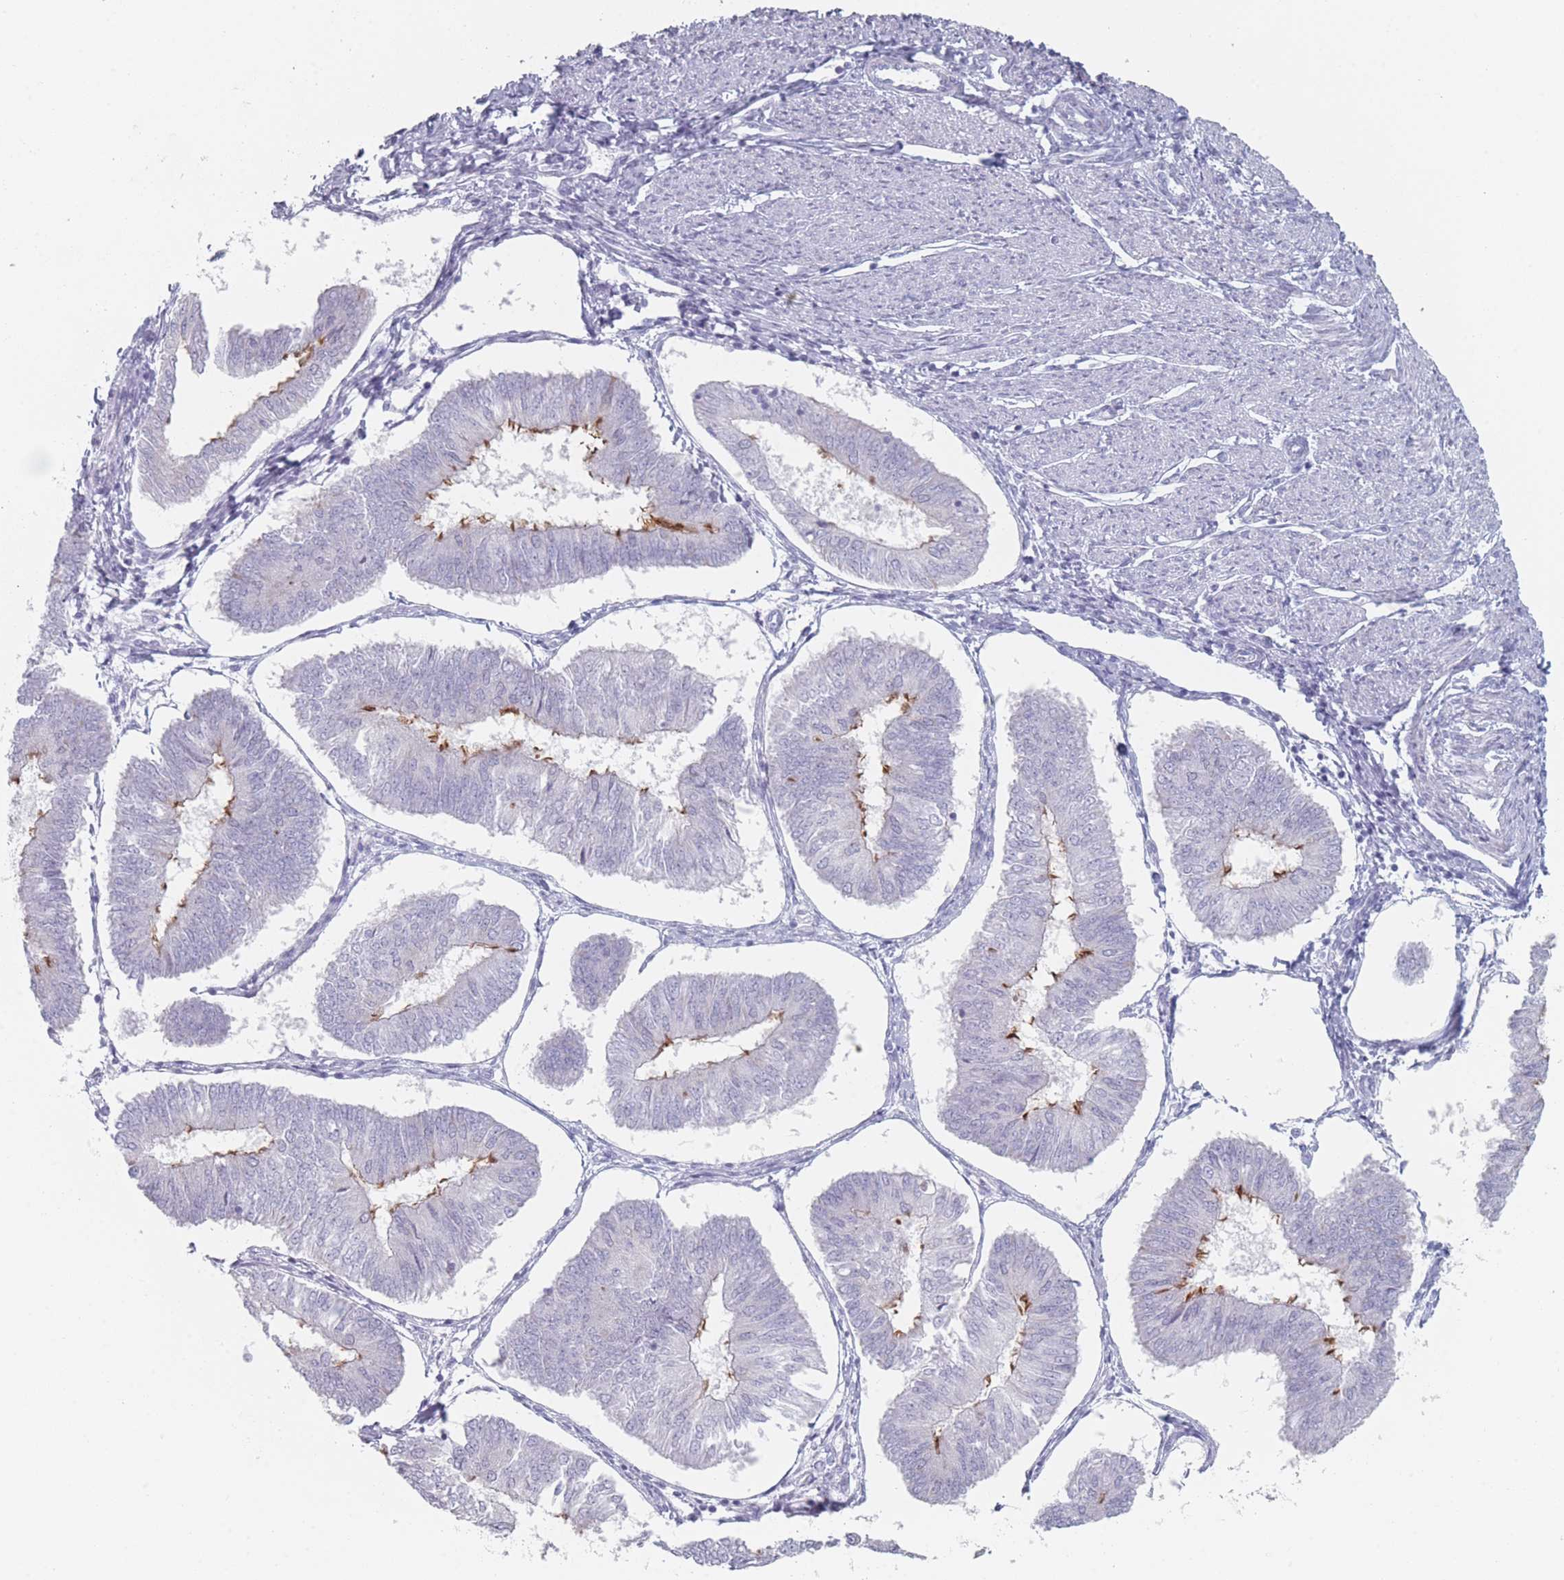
{"staining": {"intensity": "moderate", "quantity": "<25%", "location": "cytoplasmic/membranous"}, "tissue": "endometrial cancer", "cell_type": "Tumor cells", "image_type": "cancer", "snomed": [{"axis": "morphology", "description": "Adenocarcinoma, NOS"}, {"axis": "topography", "description": "Endometrium"}], "caption": "Immunohistochemical staining of human endometrial cancer (adenocarcinoma) demonstrates moderate cytoplasmic/membranous protein staining in approximately <25% of tumor cells. The protein of interest is shown in brown color, while the nuclei are stained blue.", "gene": "RNF4", "patient": {"sex": "female", "age": 58}}